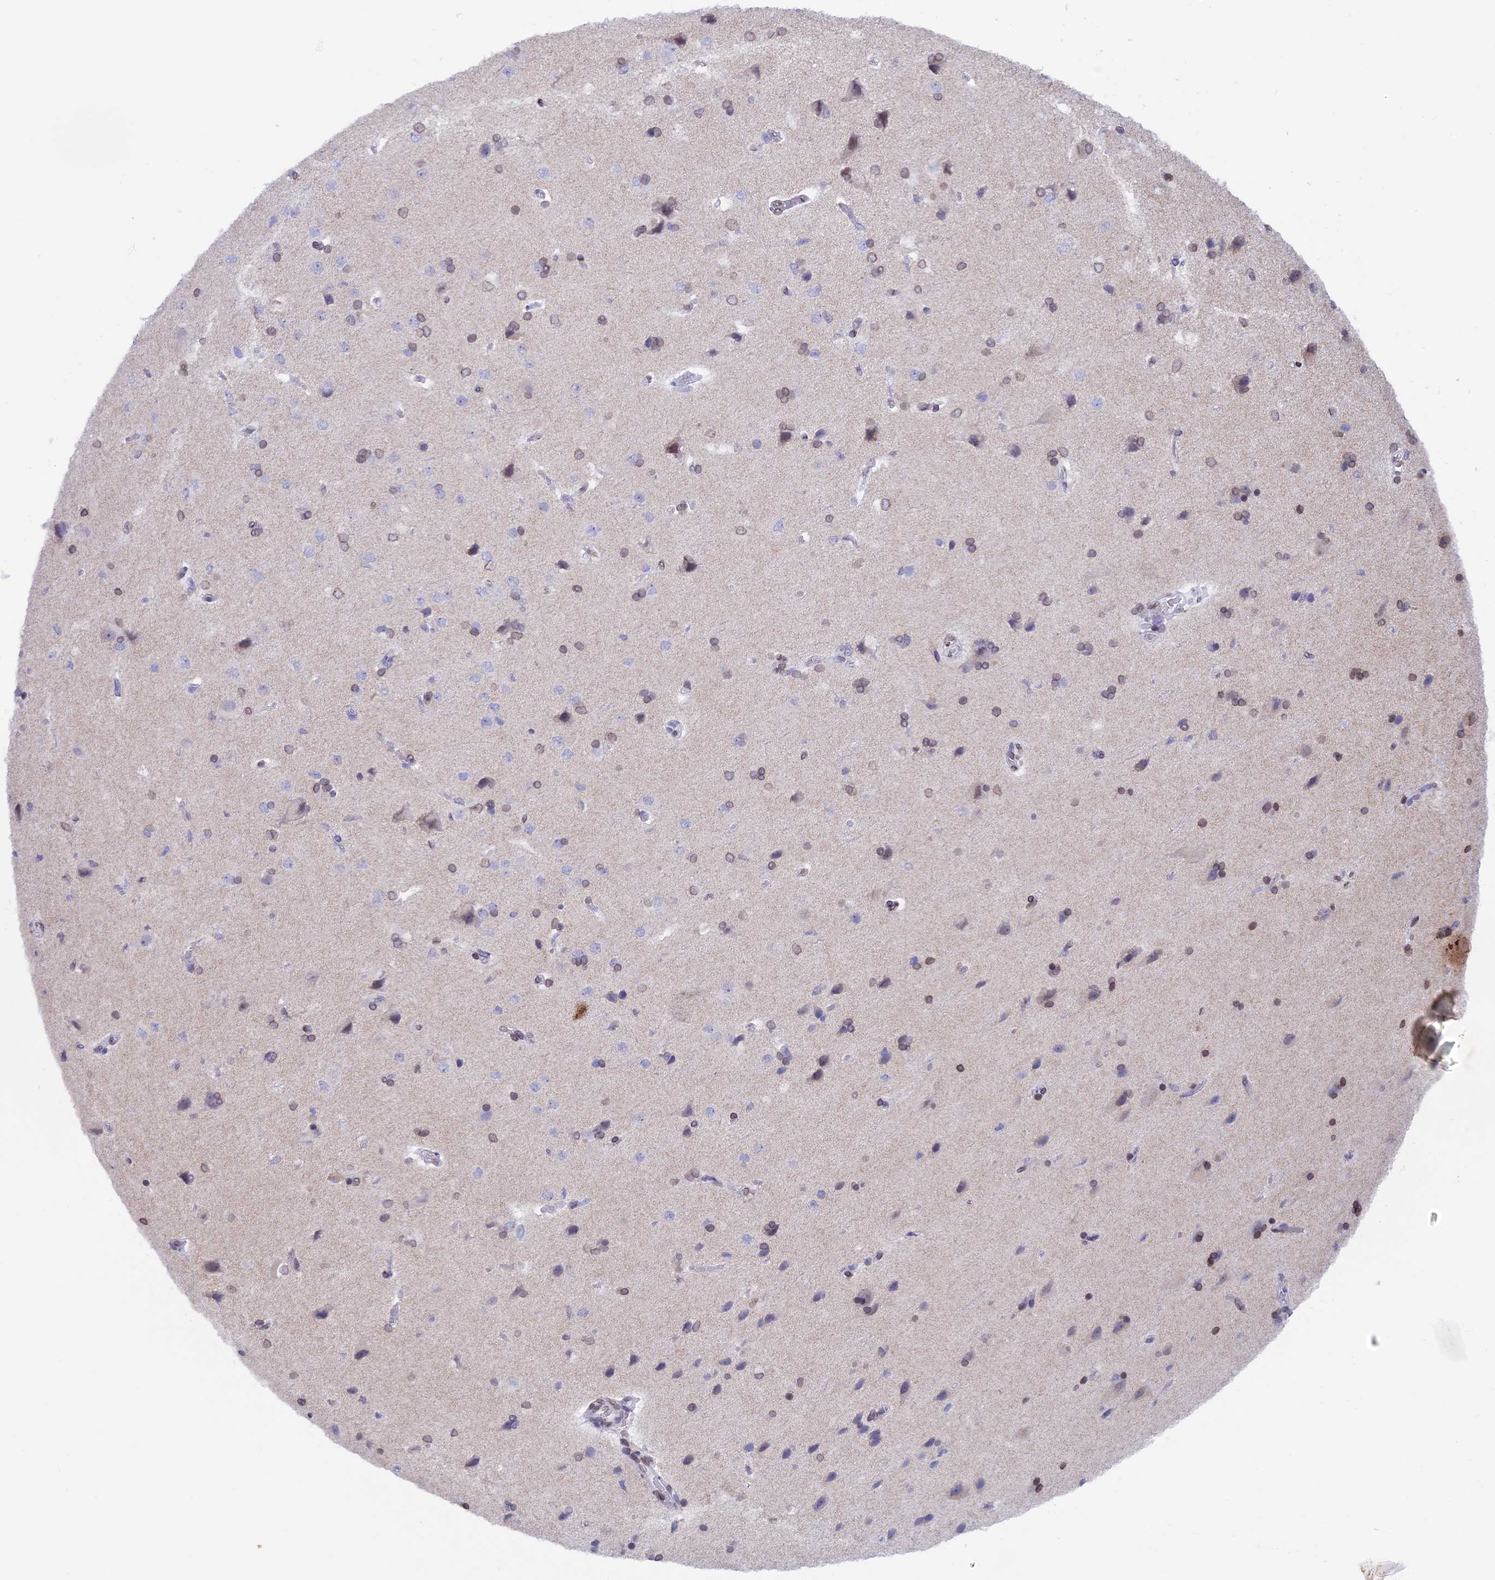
{"staining": {"intensity": "moderate", "quantity": "25%-75%", "location": "nuclear"}, "tissue": "cerebral cortex", "cell_type": "Endothelial cells", "image_type": "normal", "snomed": [{"axis": "morphology", "description": "Normal tissue, NOS"}, {"axis": "topography", "description": "Cerebral cortex"}], "caption": "Brown immunohistochemical staining in unremarkable cerebral cortex shows moderate nuclear staining in approximately 25%-75% of endothelial cells.", "gene": "TMPRSS7", "patient": {"sex": "male", "age": 62}}